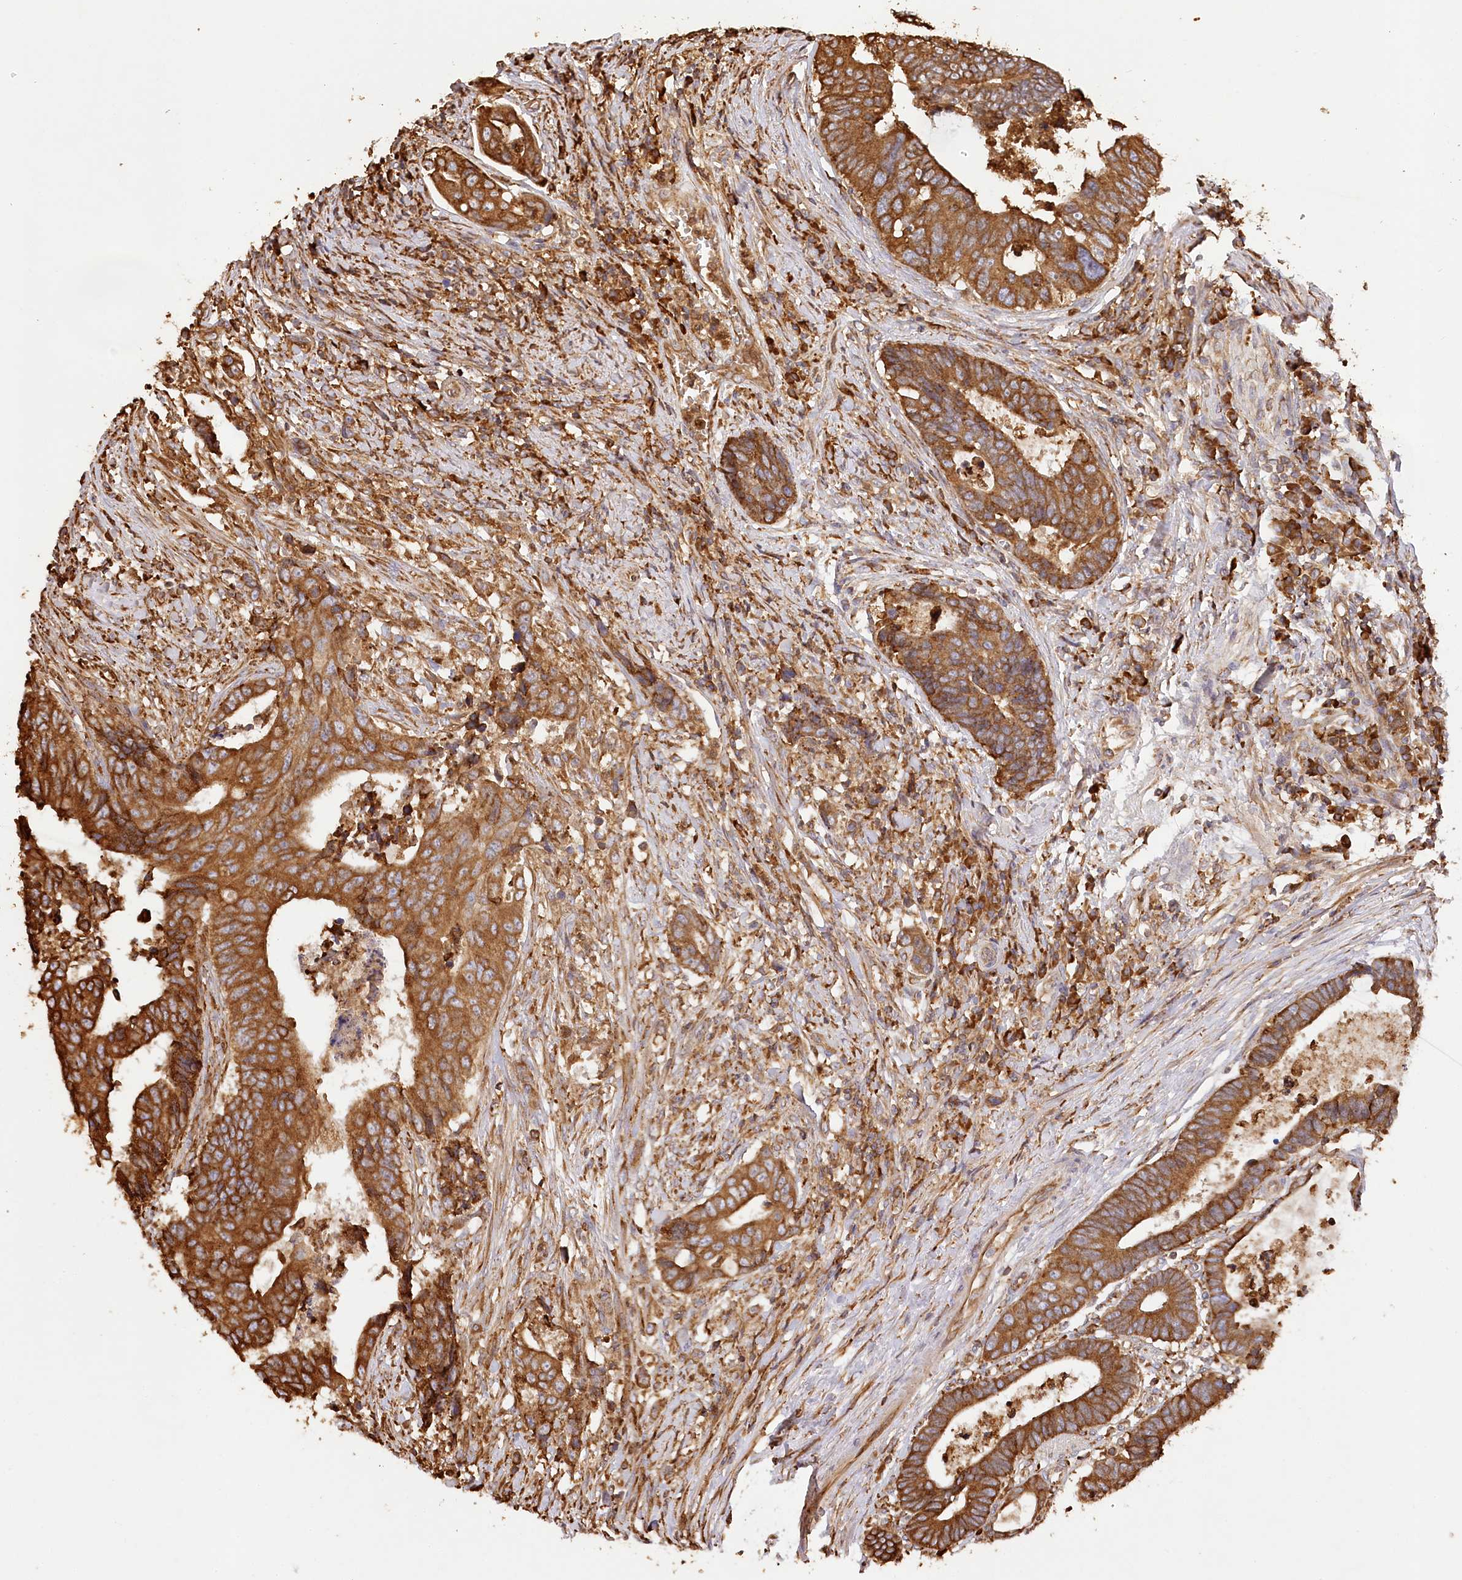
{"staining": {"intensity": "strong", "quantity": ">75%", "location": "cytoplasmic/membranous"}, "tissue": "colorectal cancer", "cell_type": "Tumor cells", "image_type": "cancer", "snomed": [{"axis": "morphology", "description": "Adenocarcinoma, NOS"}, {"axis": "topography", "description": "Rectum"}], "caption": "Protein expression analysis of adenocarcinoma (colorectal) demonstrates strong cytoplasmic/membranous expression in about >75% of tumor cells.", "gene": "ACAP2", "patient": {"sex": "male", "age": 84}}